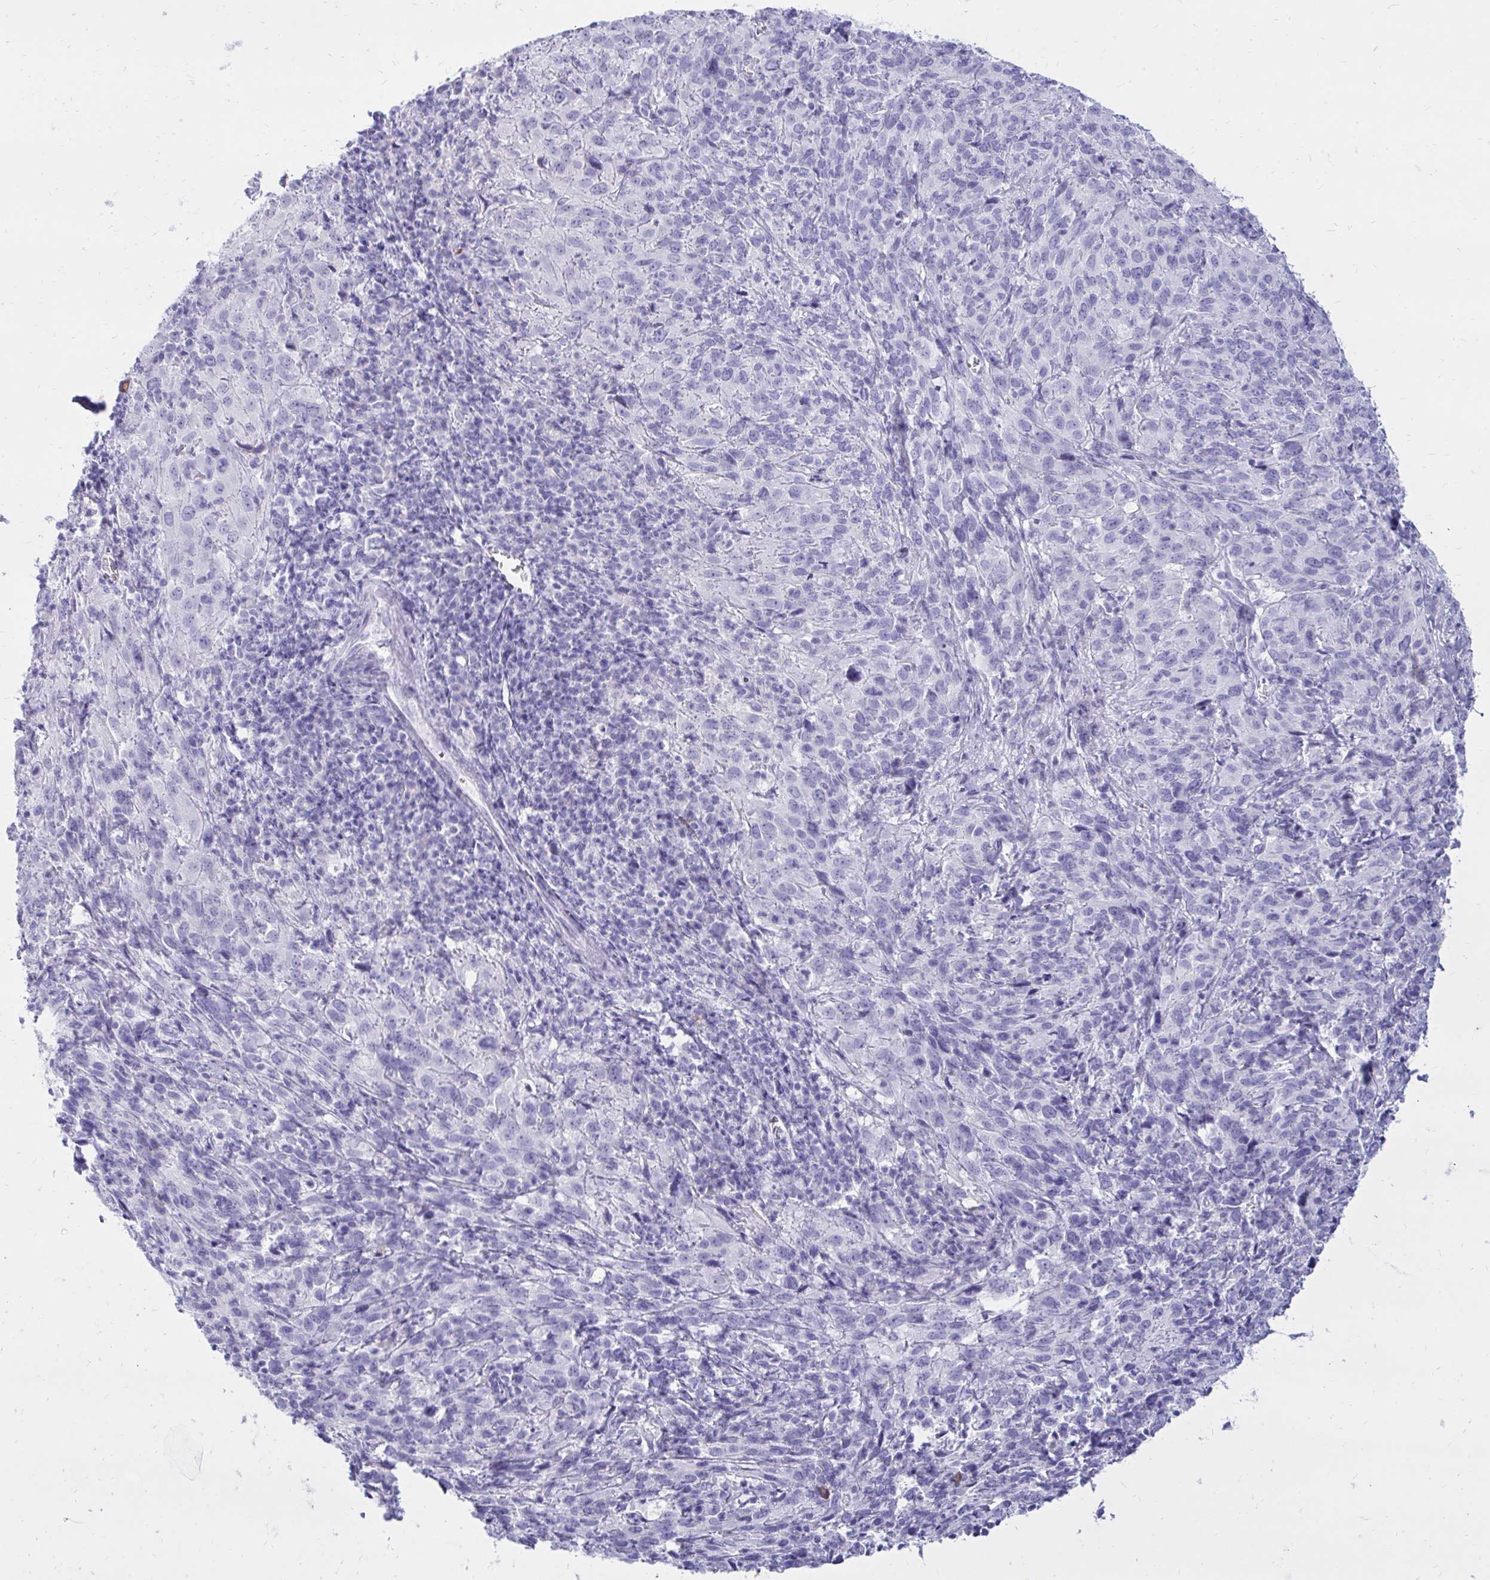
{"staining": {"intensity": "negative", "quantity": "none", "location": "none"}, "tissue": "cervical cancer", "cell_type": "Tumor cells", "image_type": "cancer", "snomed": [{"axis": "morphology", "description": "Squamous cell carcinoma, NOS"}, {"axis": "topography", "description": "Cervix"}], "caption": "This is an immunohistochemistry (IHC) histopathology image of cervical cancer (squamous cell carcinoma). There is no positivity in tumor cells.", "gene": "NANOGNB", "patient": {"sex": "female", "age": 51}}